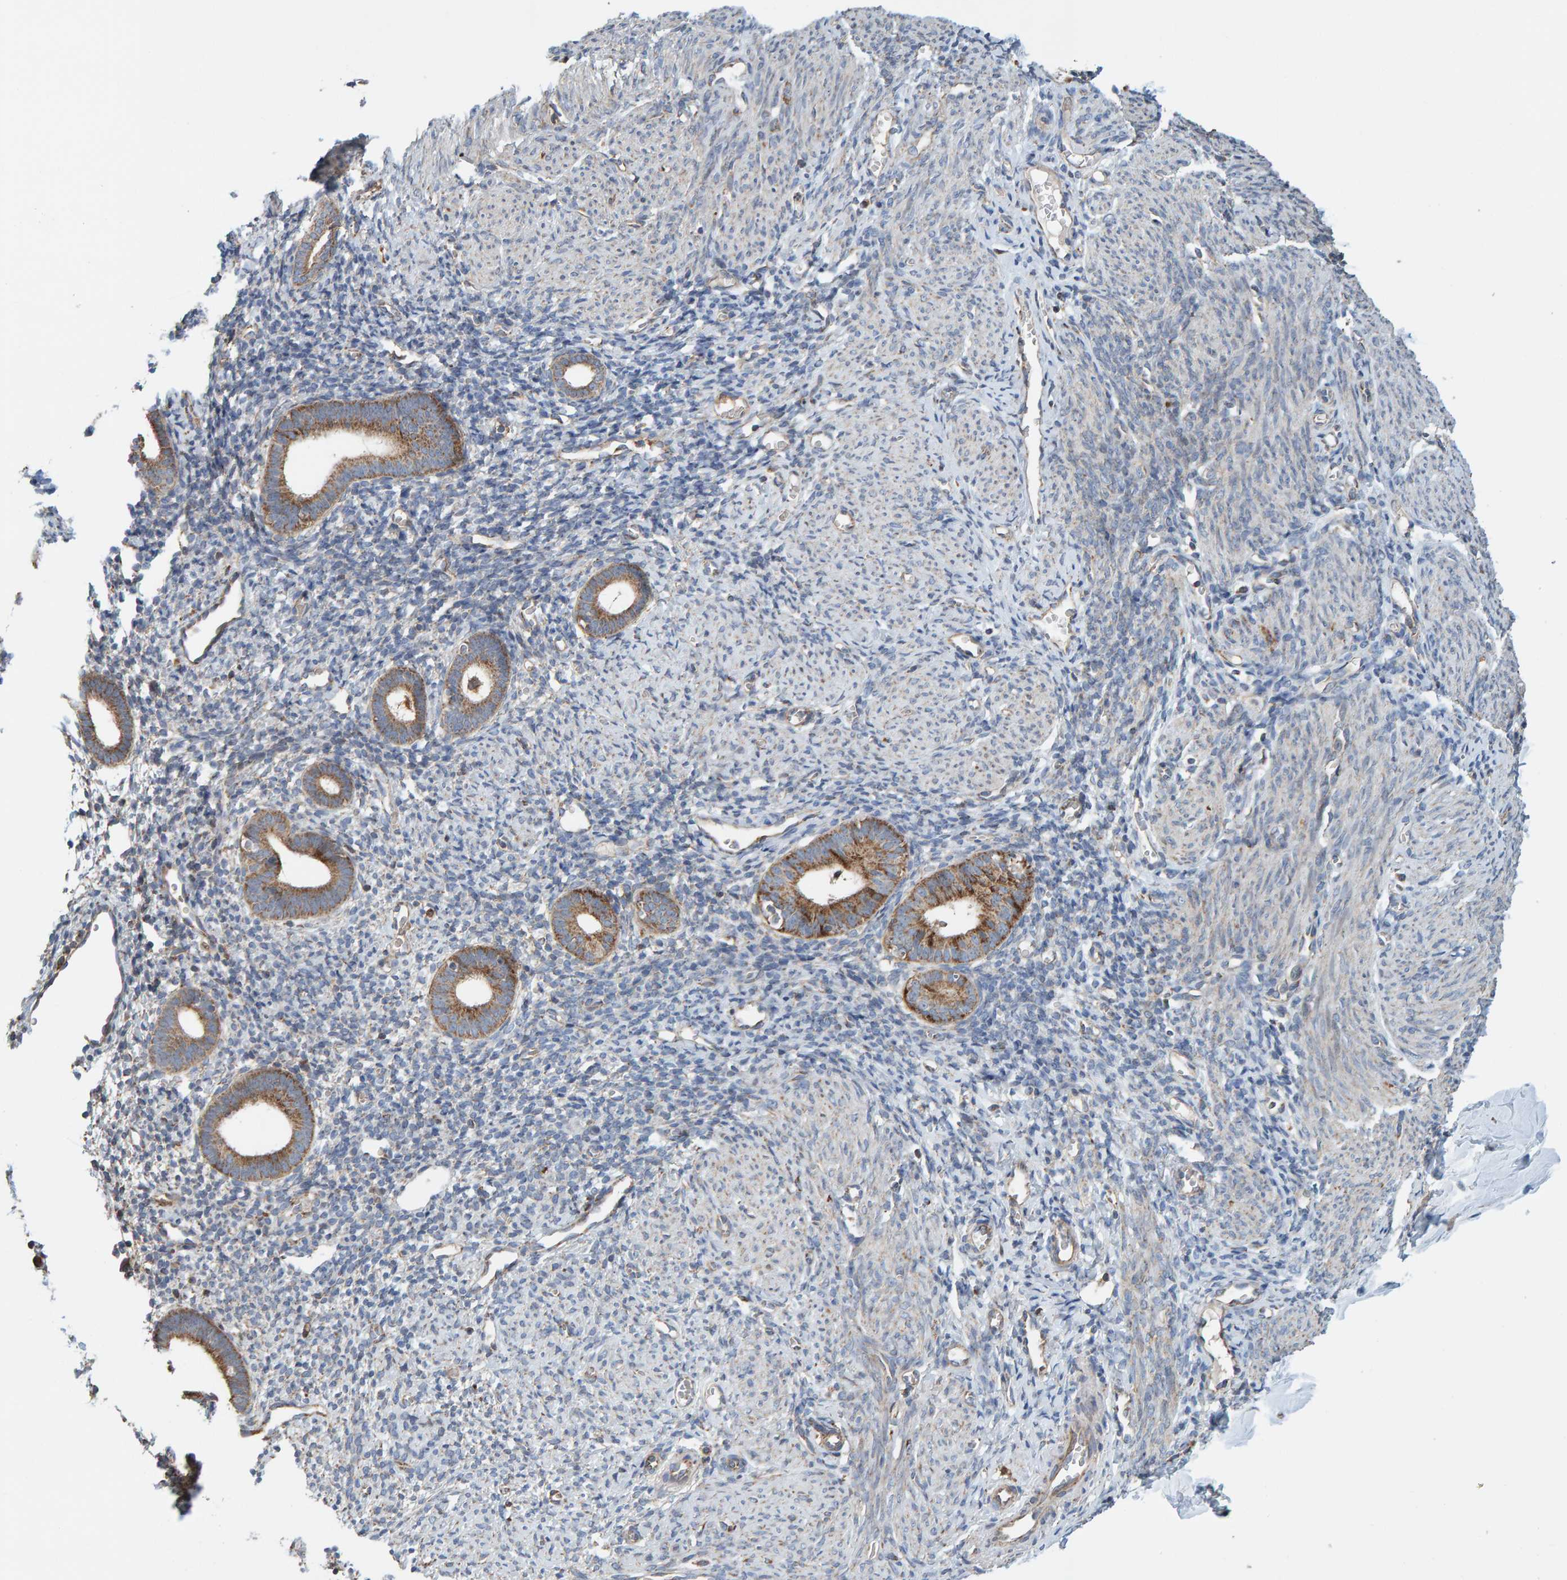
{"staining": {"intensity": "weak", "quantity": "25%-75%", "location": "cytoplasmic/membranous"}, "tissue": "endometrium", "cell_type": "Cells in endometrial stroma", "image_type": "normal", "snomed": [{"axis": "morphology", "description": "Normal tissue, NOS"}, {"axis": "morphology", "description": "Adenocarcinoma, NOS"}, {"axis": "topography", "description": "Endometrium"}], "caption": "Immunohistochemistry image of benign endometrium stained for a protein (brown), which shows low levels of weak cytoplasmic/membranous expression in about 25%-75% of cells in endometrial stroma.", "gene": "MRPL45", "patient": {"sex": "female", "age": 57}}